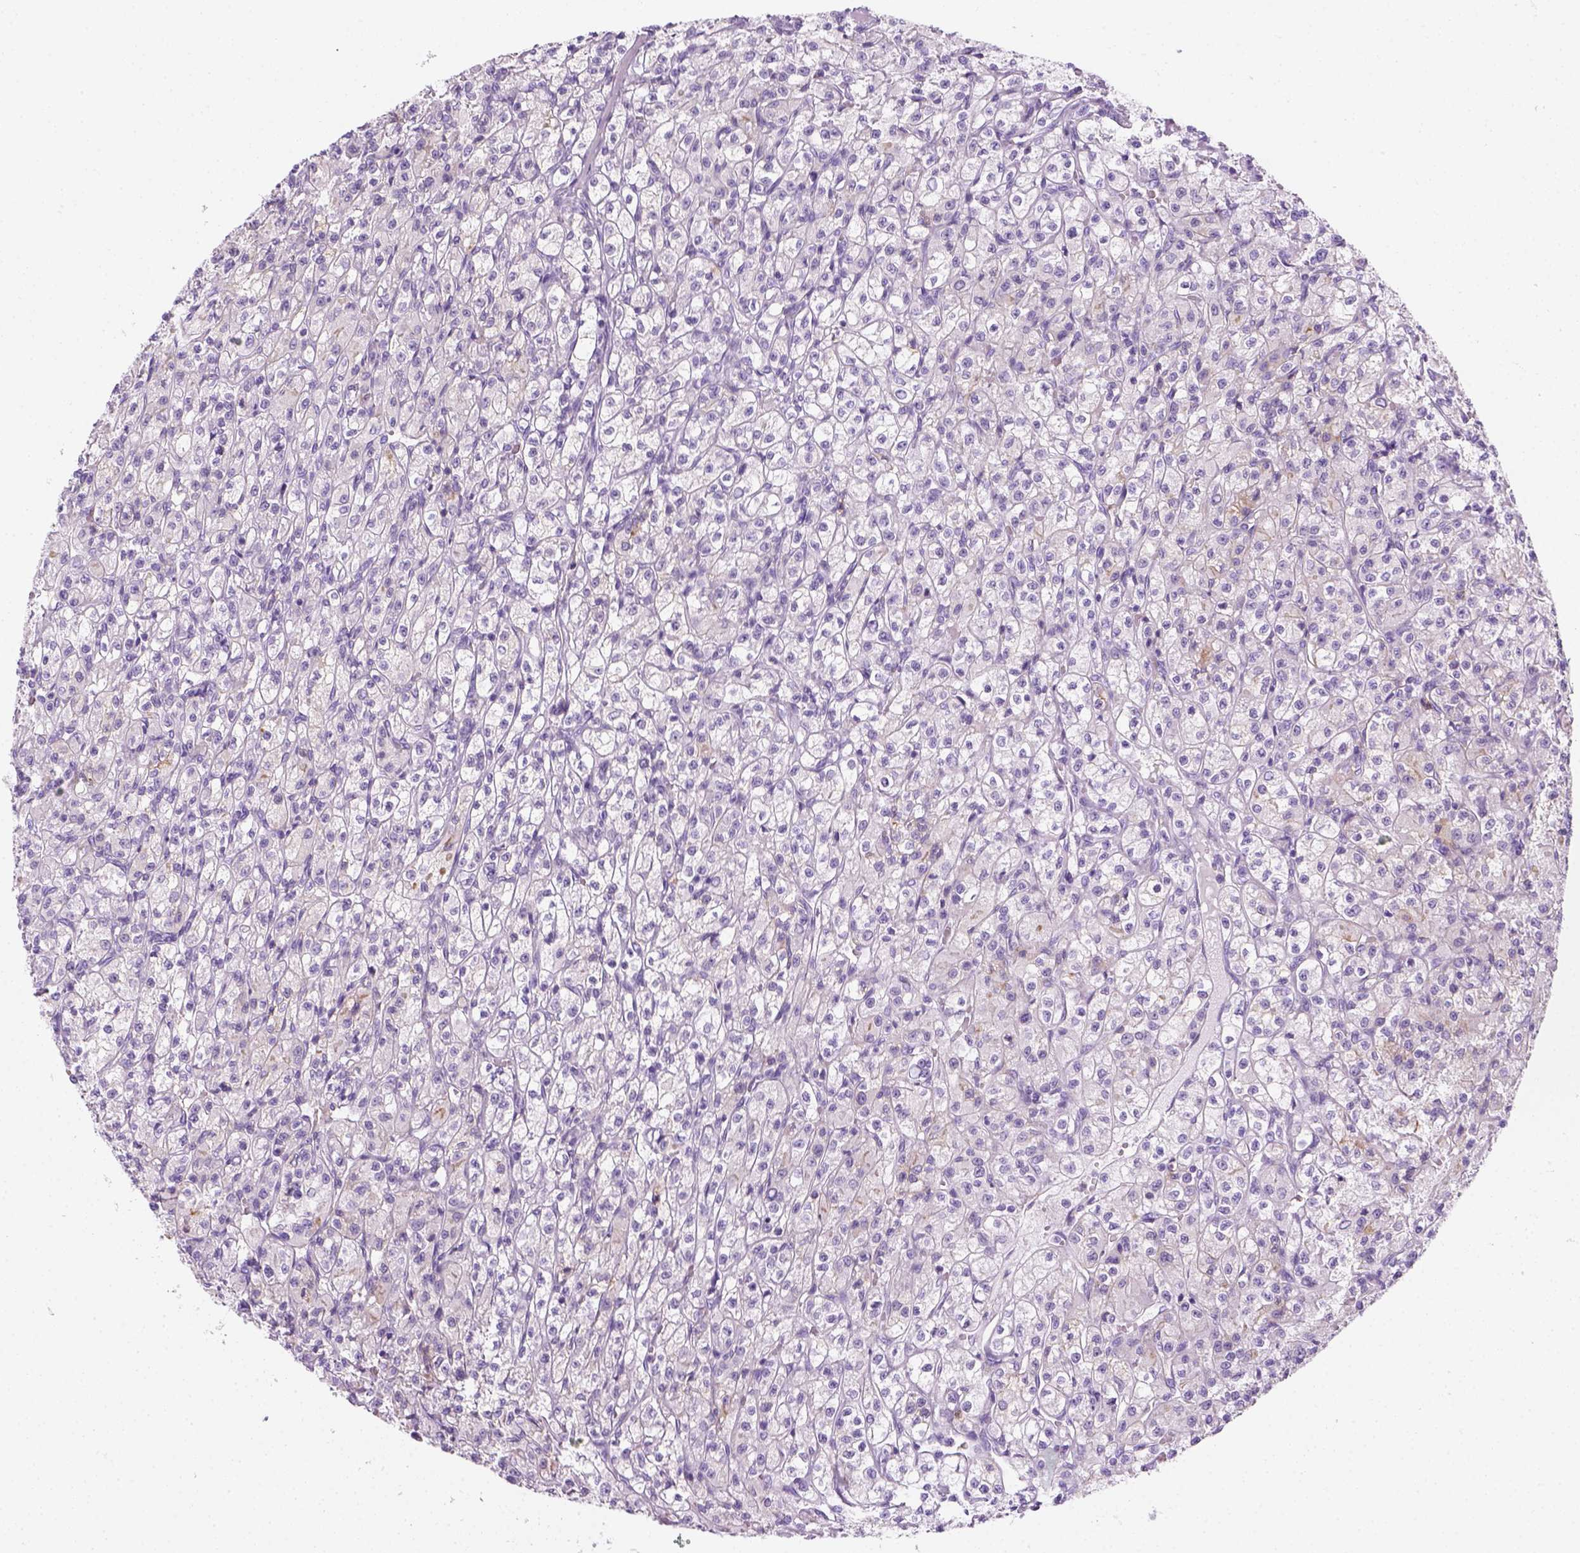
{"staining": {"intensity": "negative", "quantity": "none", "location": "none"}, "tissue": "renal cancer", "cell_type": "Tumor cells", "image_type": "cancer", "snomed": [{"axis": "morphology", "description": "Adenocarcinoma, NOS"}, {"axis": "topography", "description": "Kidney"}], "caption": "Renal cancer was stained to show a protein in brown. There is no significant staining in tumor cells.", "gene": "AQP3", "patient": {"sex": "female", "age": 70}}